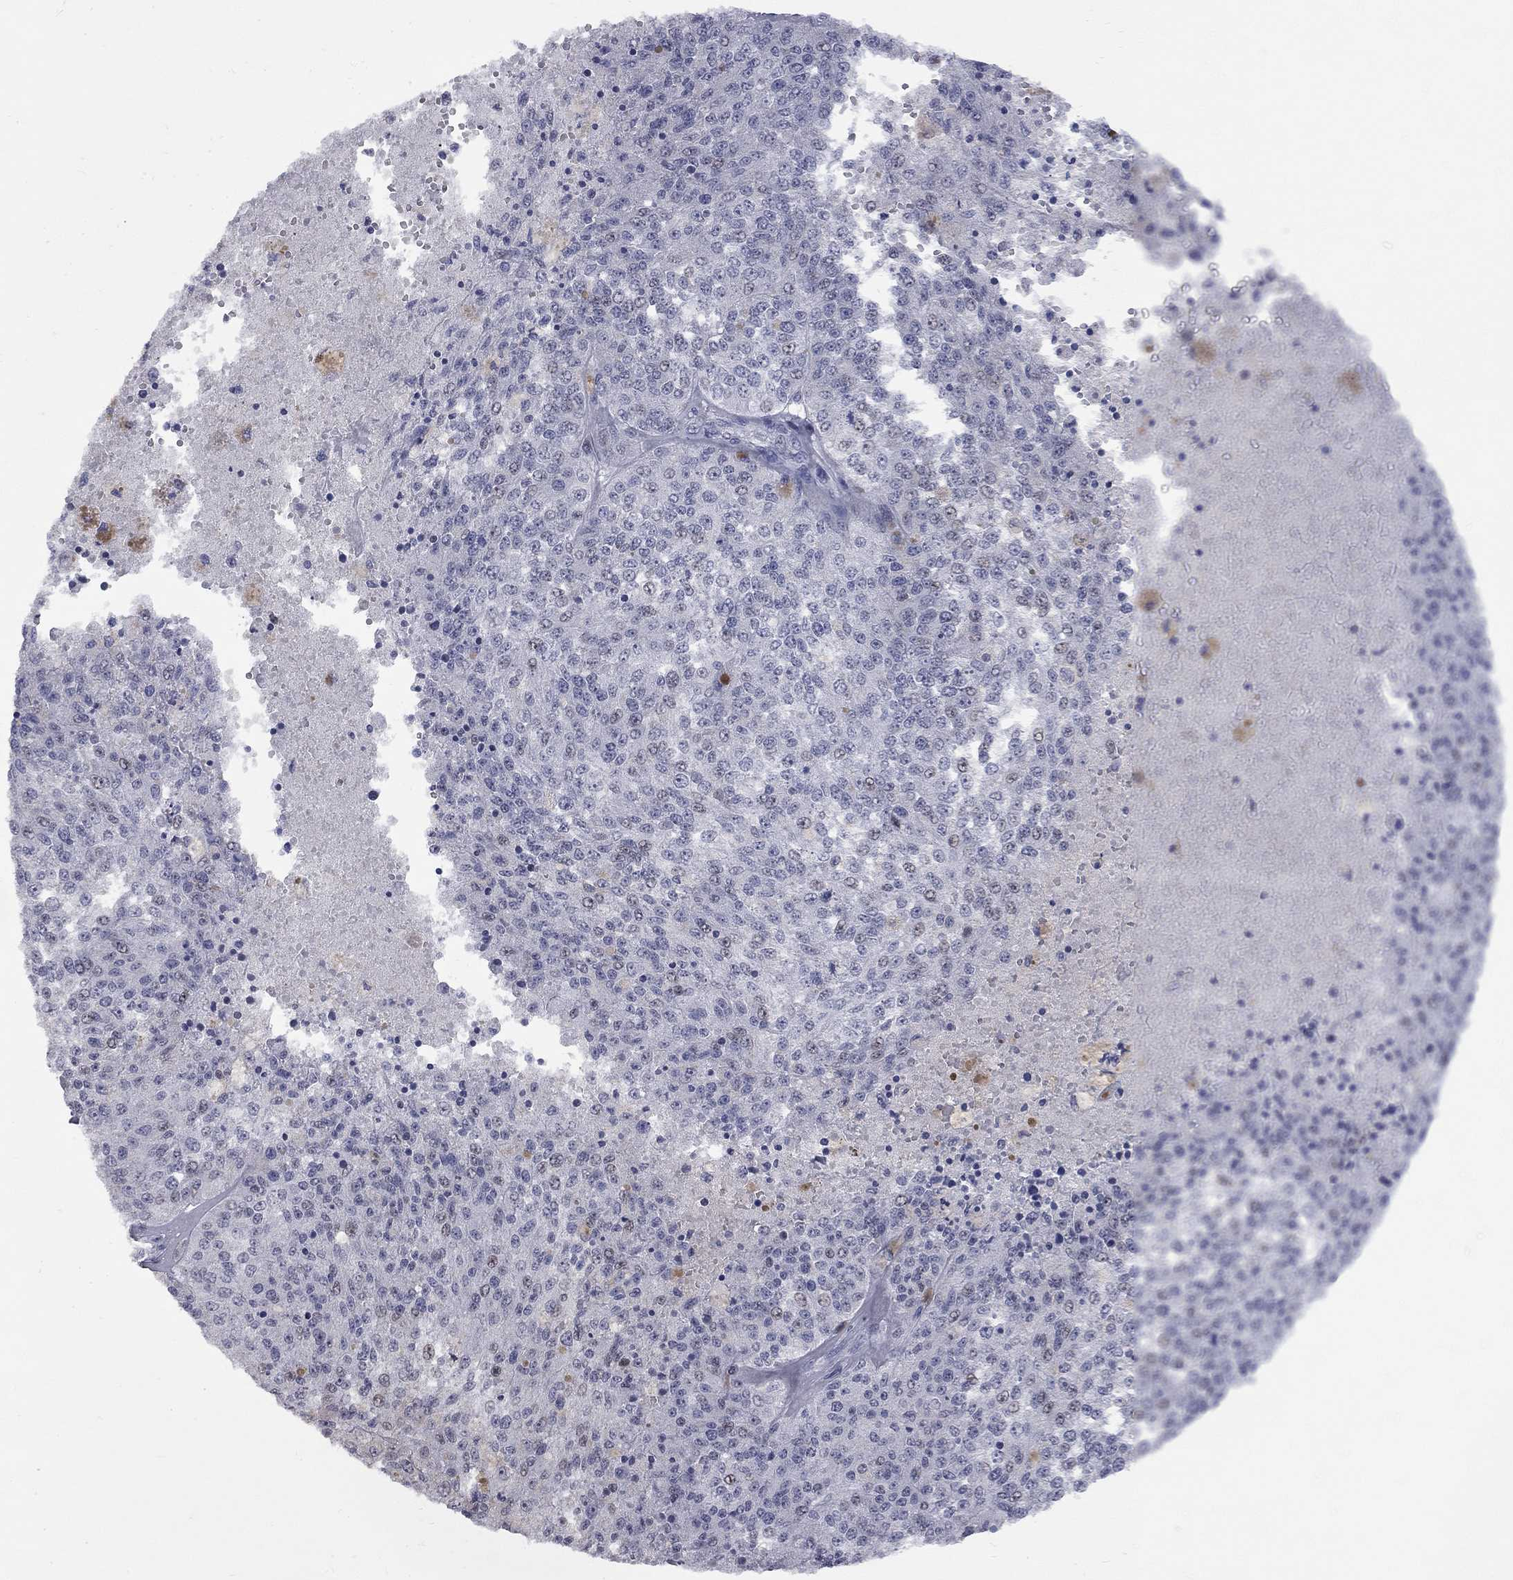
{"staining": {"intensity": "negative", "quantity": "none", "location": "none"}, "tissue": "melanoma", "cell_type": "Tumor cells", "image_type": "cancer", "snomed": [{"axis": "morphology", "description": "Malignant melanoma, Metastatic site"}, {"axis": "topography", "description": "Lymph node"}], "caption": "IHC of human malignant melanoma (metastatic site) reveals no staining in tumor cells.", "gene": "ZNF154", "patient": {"sex": "female", "age": 64}}